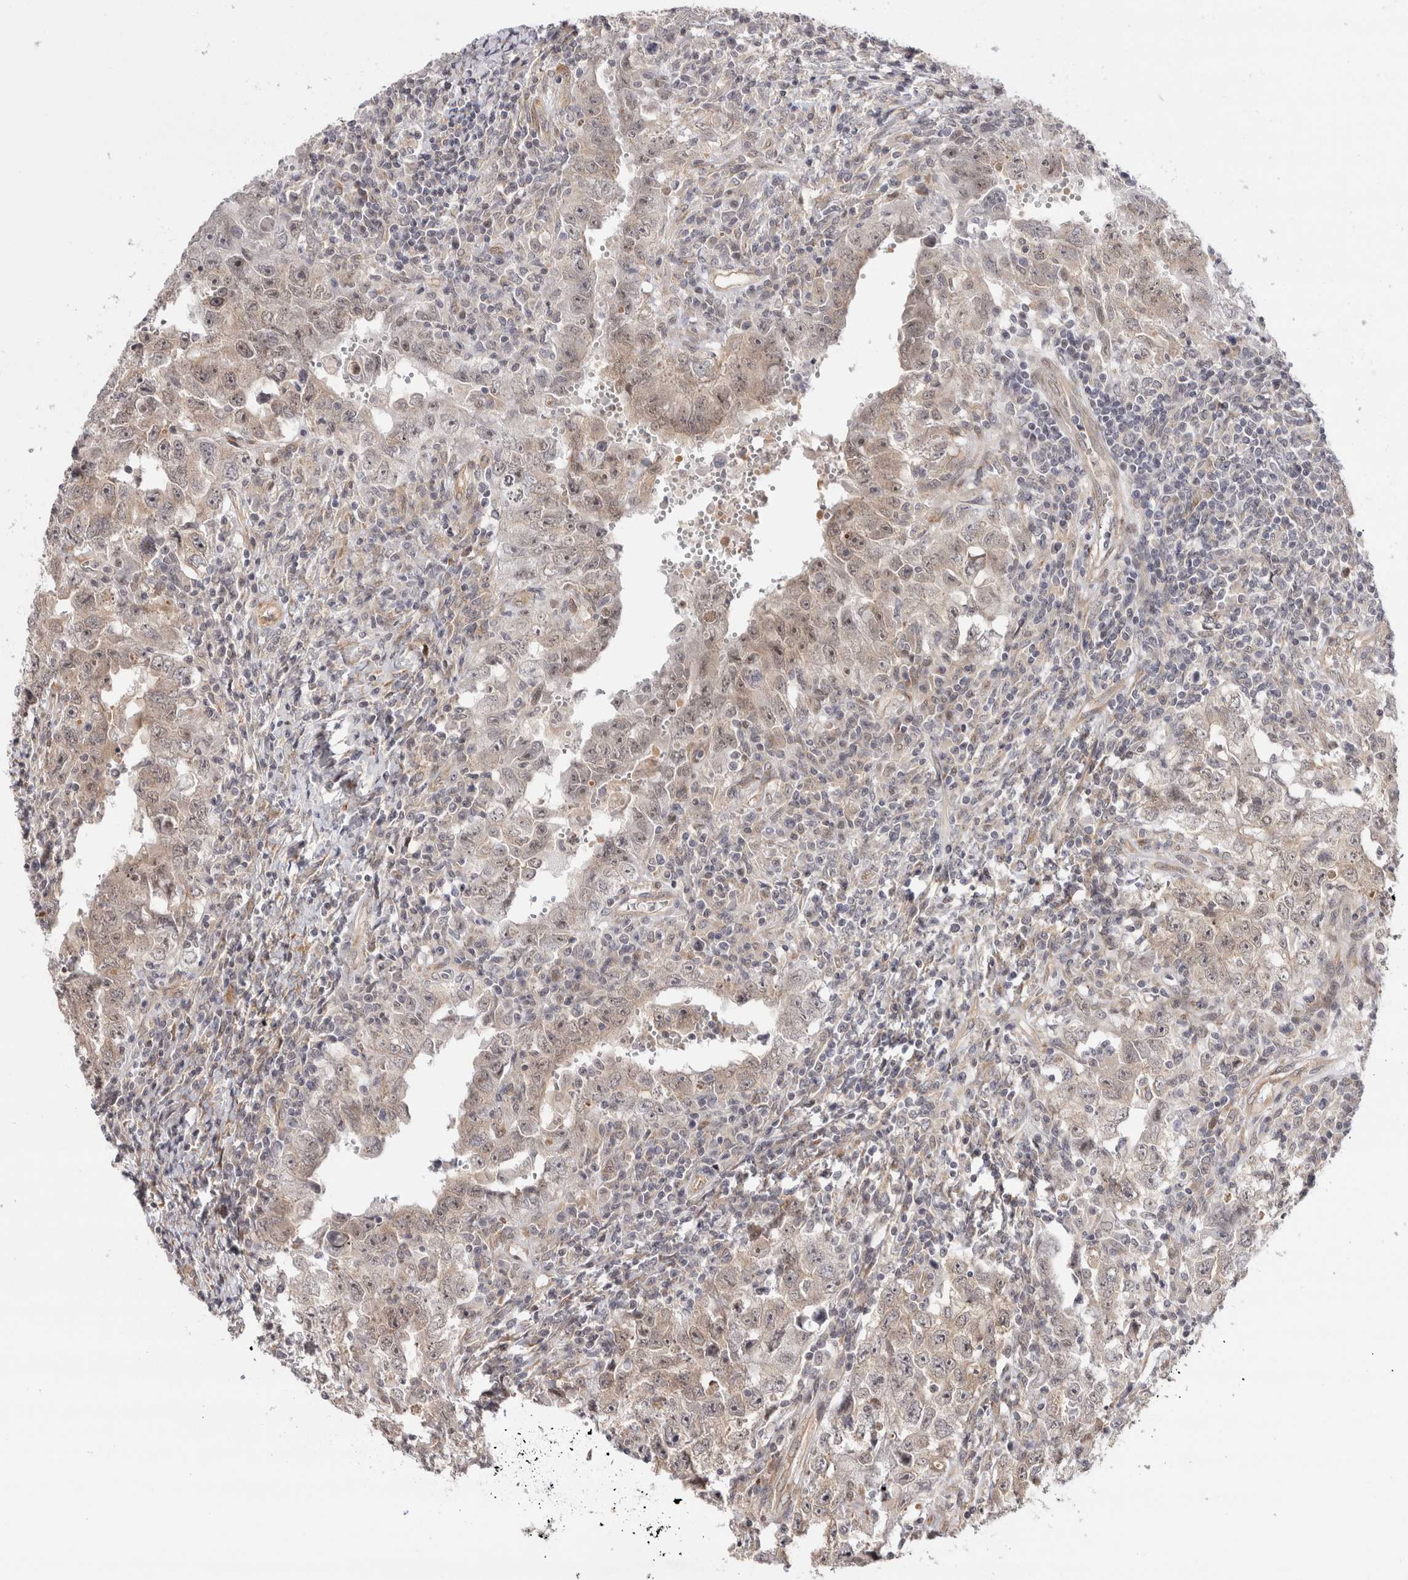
{"staining": {"intensity": "weak", "quantity": ">75%", "location": "nuclear"}, "tissue": "testis cancer", "cell_type": "Tumor cells", "image_type": "cancer", "snomed": [{"axis": "morphology", "description": "Carcinoma, Embryonal, NOS"}, {"axis": "topography", "description": "Testis"}], "caption": "Tumor cells show low levels of weak nuclear staining in approximately >75% of cells in testis cancer.", "gene": "ZNF318", "patient": {"sex": "male", "age": 26}}